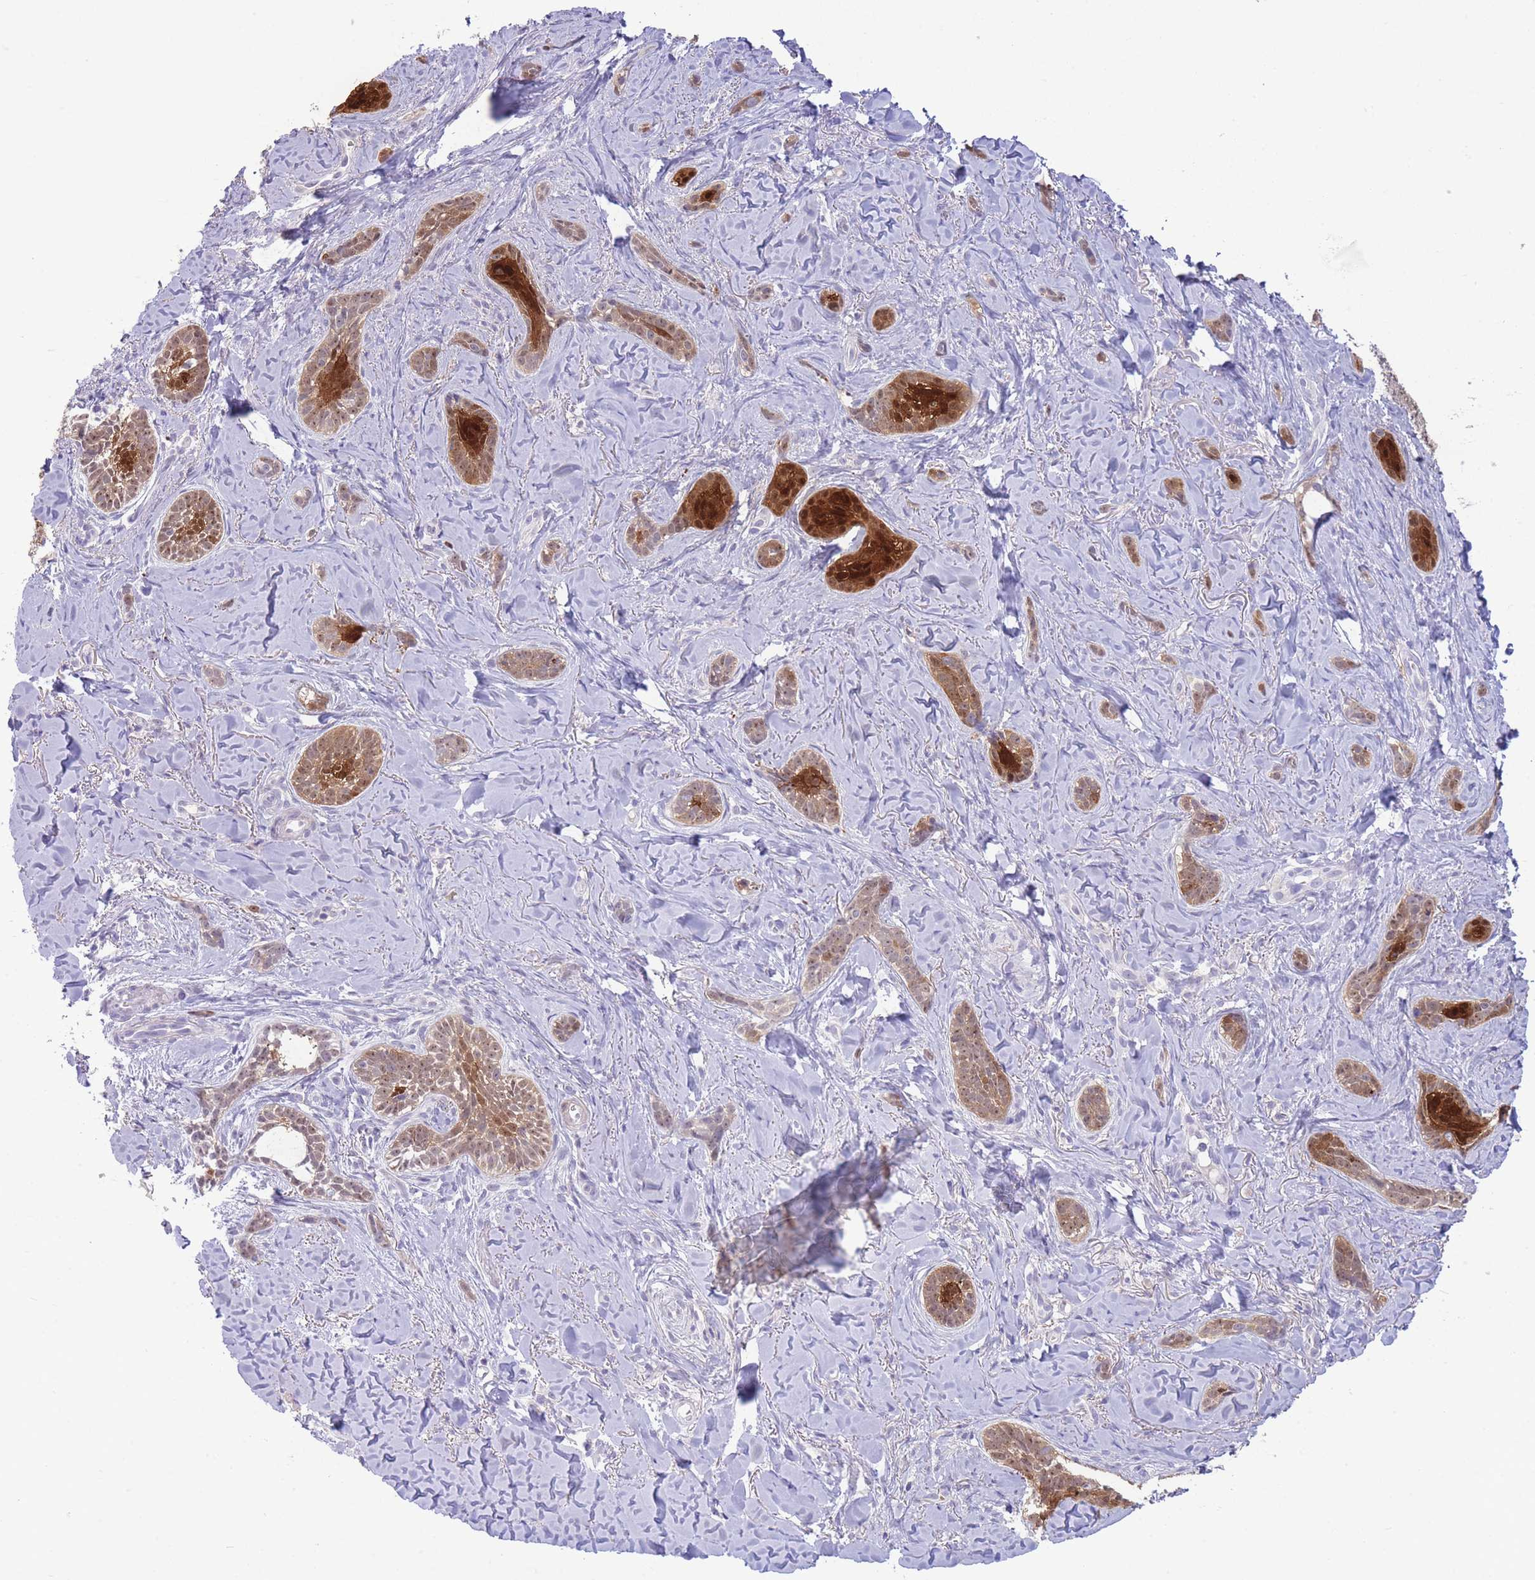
{"staining": {"intensity": "moderate", "quantity": ">75%", "location": "cytoplasmic/membranous,nuclear"}, "tissue": "skin cancer", "cell_type": "Tumor cells", "image_type": "cancer", "snomed": [{"axis": "morphology", "description": "Basal cell carcinoma"}, {"axis": "topography", "description": "Skin"}], "caption": "Protein expression analysis of skin basal cell carcinoma exhibits moderate cytoplasmic/membranous and nuclear positivity in approximately >75% of tumor cells.", "gene": "FBXO46", "patient": {"sex": "female", "age": 55}}